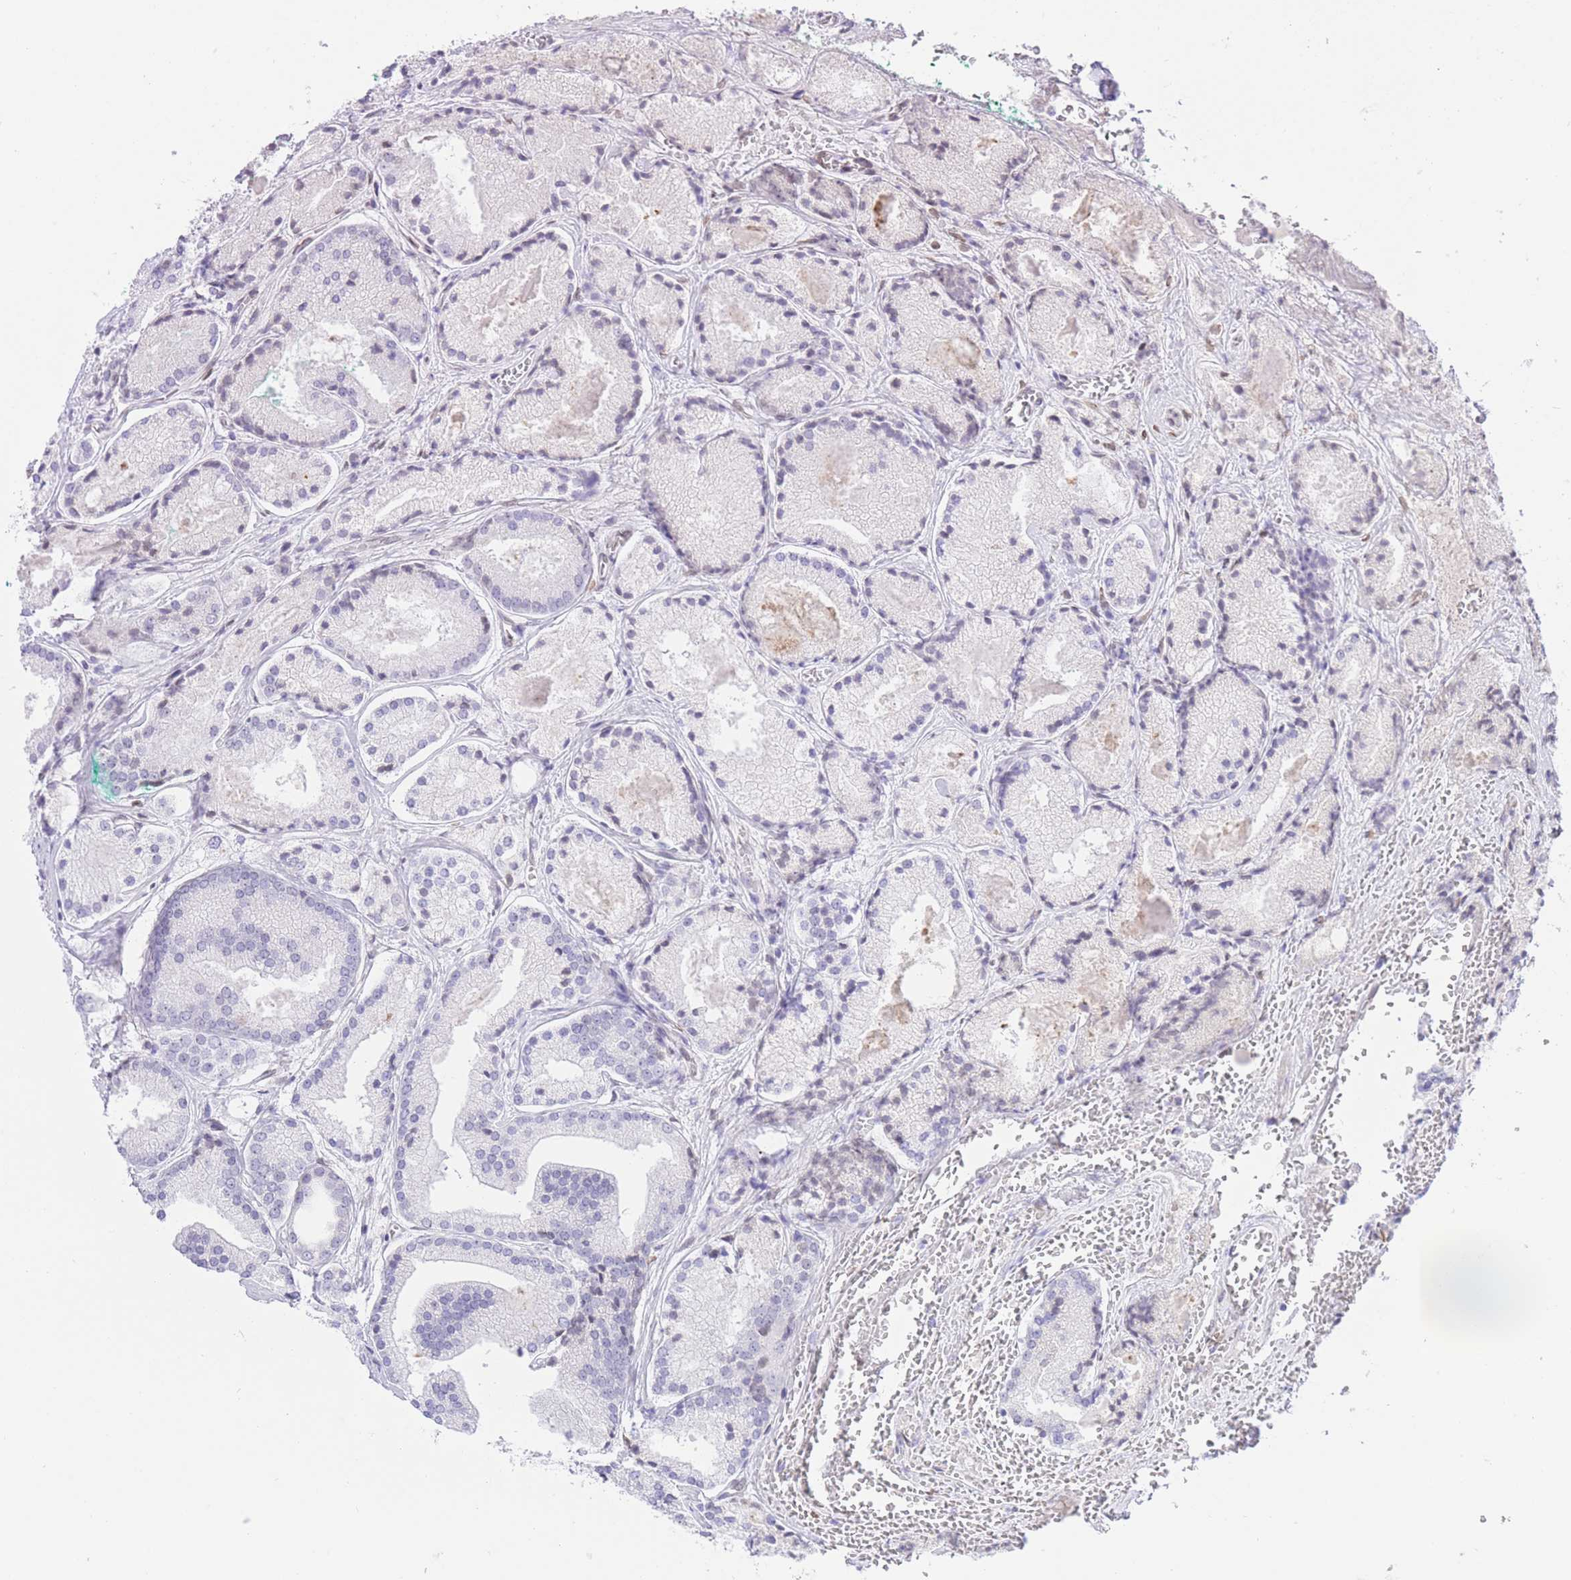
{"staining": {"intensity": "negative", "quantity": "none", "location": "none"}, "tissue": "prostate cancer", "cell_type": "Tumor cells", "image_type": "cancer", "snomed": [{"axis": "morphology", "description": "Adenocarcinoma, High grade"}, {"axis": "topography", "description": "Prostate"}], "caption": "Tumor cells show no significant protein positivity in prostate high-grade adenocarcinoma. Brightfield microscopy of immunohistochemistry (IHC) stained with DAB (brown) and hematoxylin (blue), captured at high magnification.", "gene": "OR10AD1", "patient": {"sex": "male", "age": 67}}